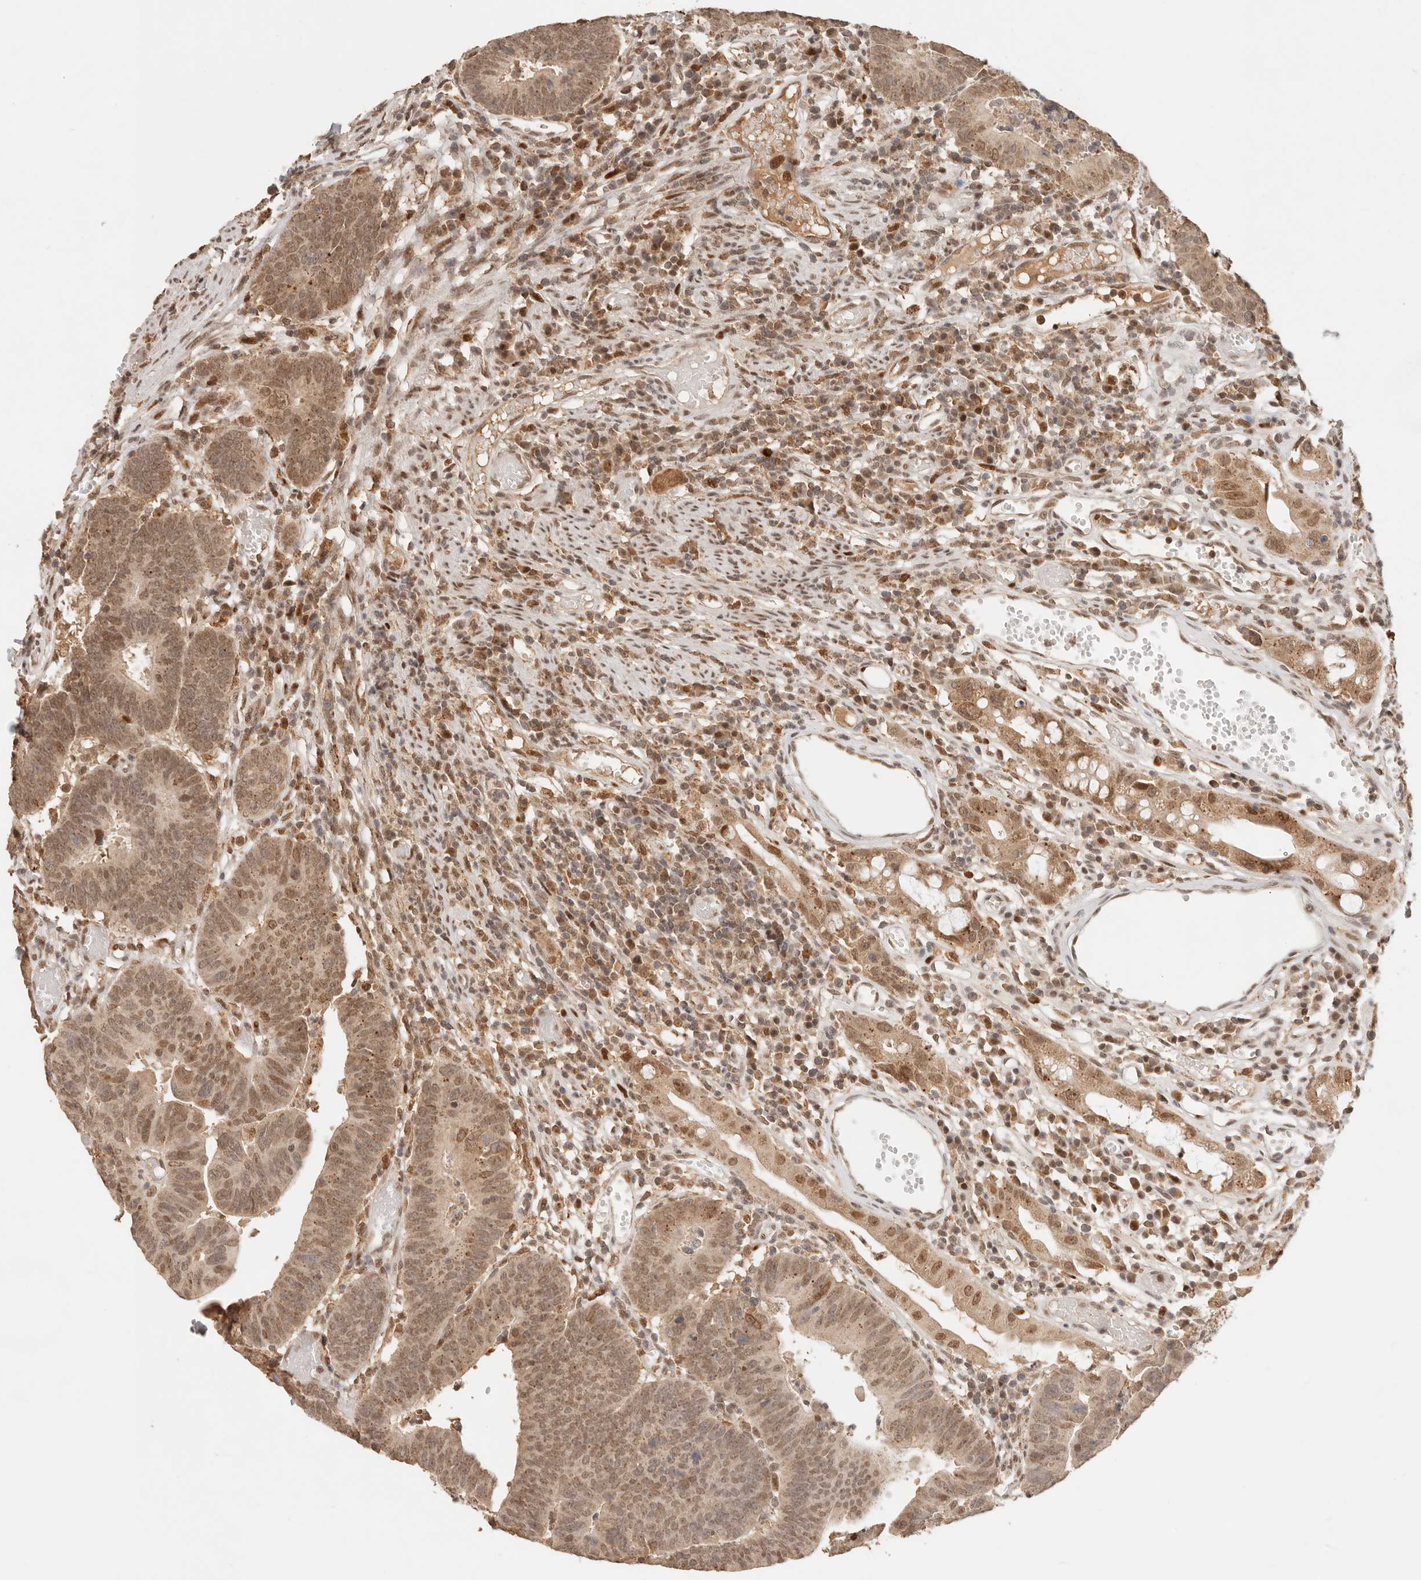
{"staining": {"intensity": "moderate", "quantity": ">75%", "location": "cytoplasmic/membranous,nuclear"}, "tissue": "colorectal cancer", "cell_type": "Tumor cells", "image_type": "cancer", "snomed": [{"axis": "morphology", "description": "Adenocarcinoma, NOS"}, {"axis": "topography", "description": "Rectum"}], "caption": "The histopathology image demonstrates a brown stain indicating the presence of a protein in the cytoplasmic/membranous and nuclear of tumor cells in adenocarcinoma (colorectal).", "gene": "NPAS2", "patient": {"sex": "female", "age": 65}}